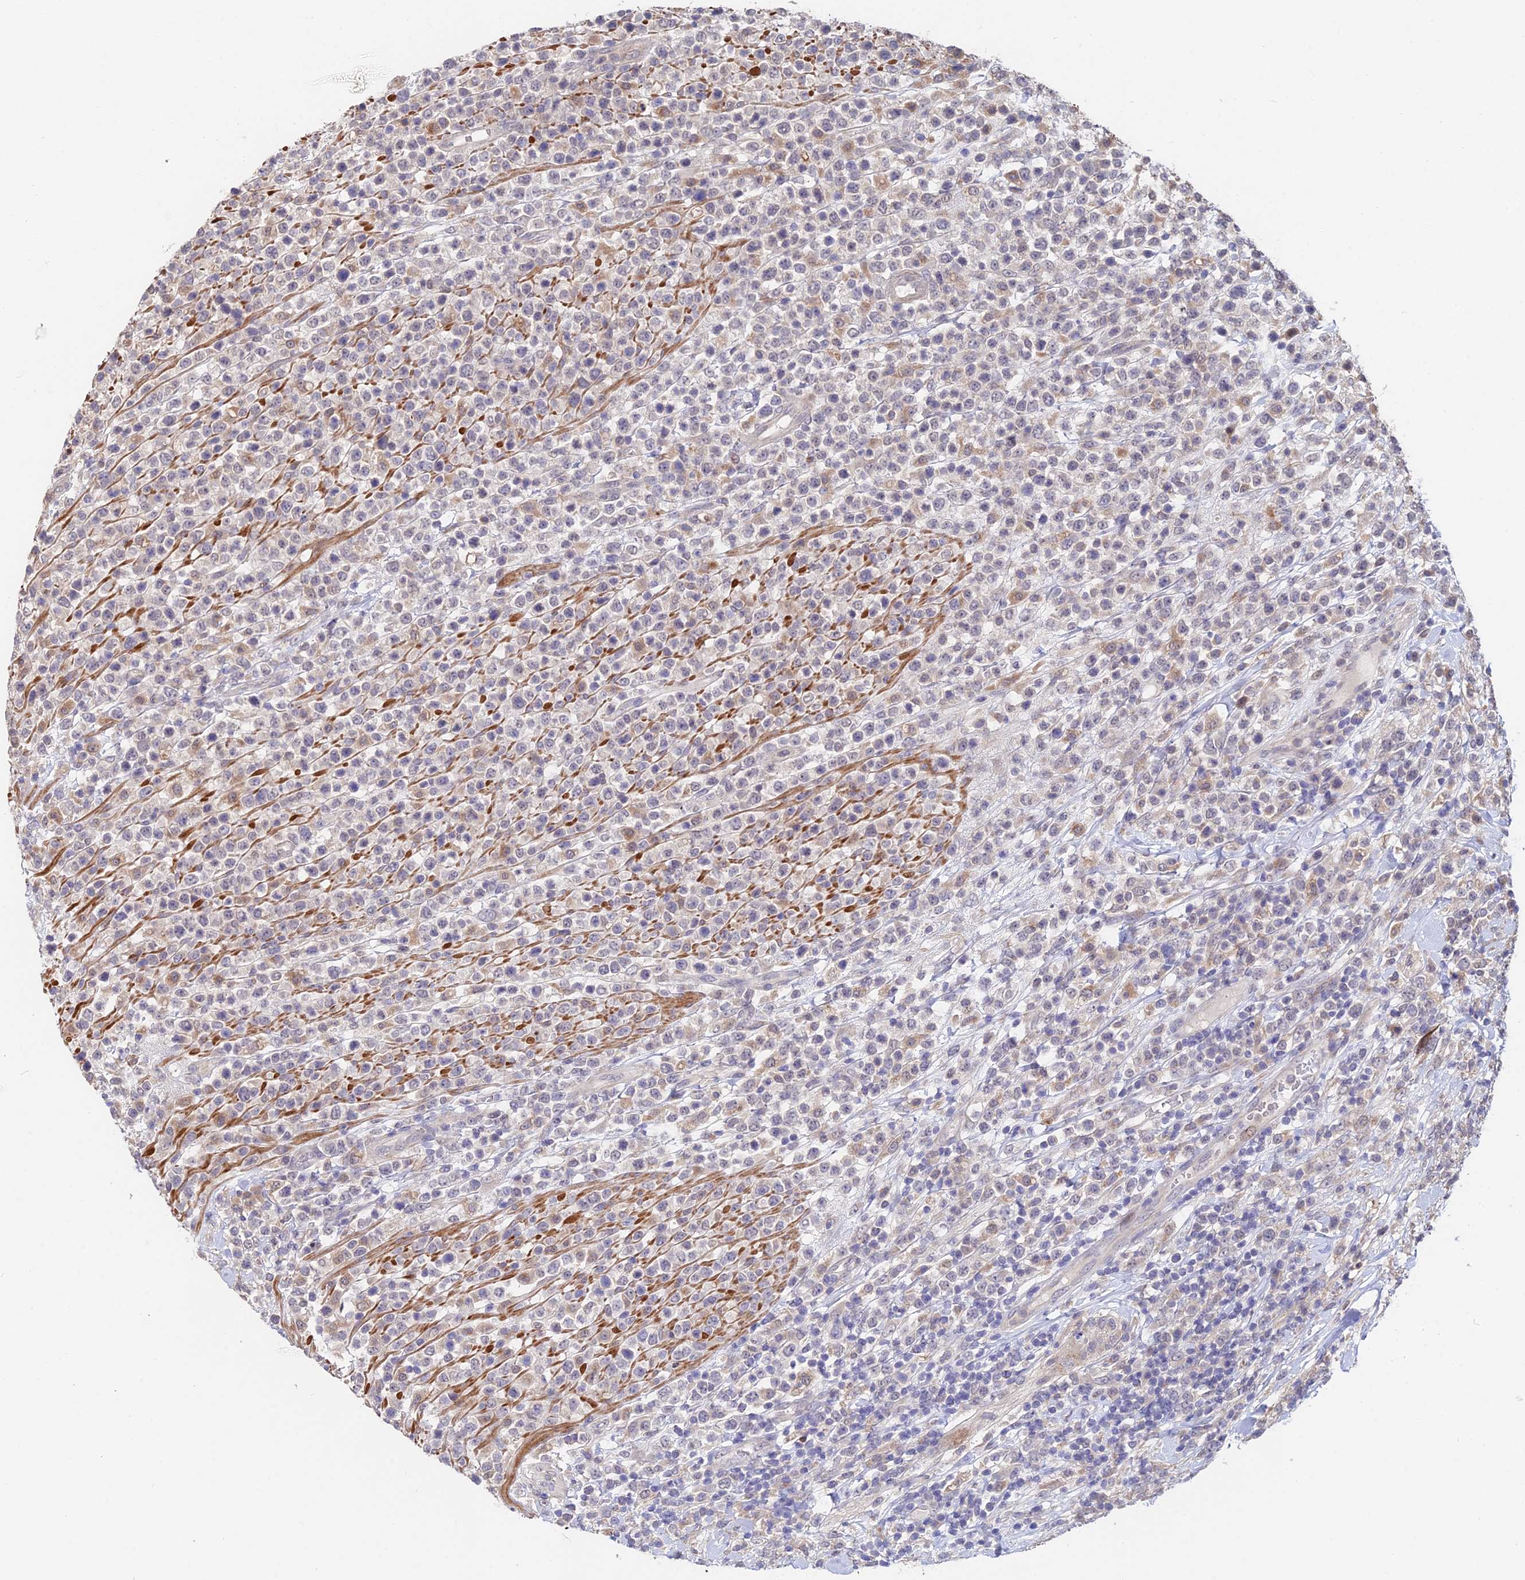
{"staining": {"intensity": "negative", "quantity": "none", "location": "none"}, "tissue": "lymphoma", "cell_type": "Tumor cells", "image_type": "cancer", "snomed": [{"axis": "morphology", "description": "Malignant lymphoma, non-Hodgkin's type, High grade"}, {"axis": "topography", "description": "Colon"}], "caption": "Immunohistochemical staining of lymphoma exhibits no significant staining in tumor cells. (DAB (3,3'-diaminobenzidine) immunohistochemistry (IHC), high magnification).", "gene": "ACTR5", "patient": {"sex": "female", "age": 53}}